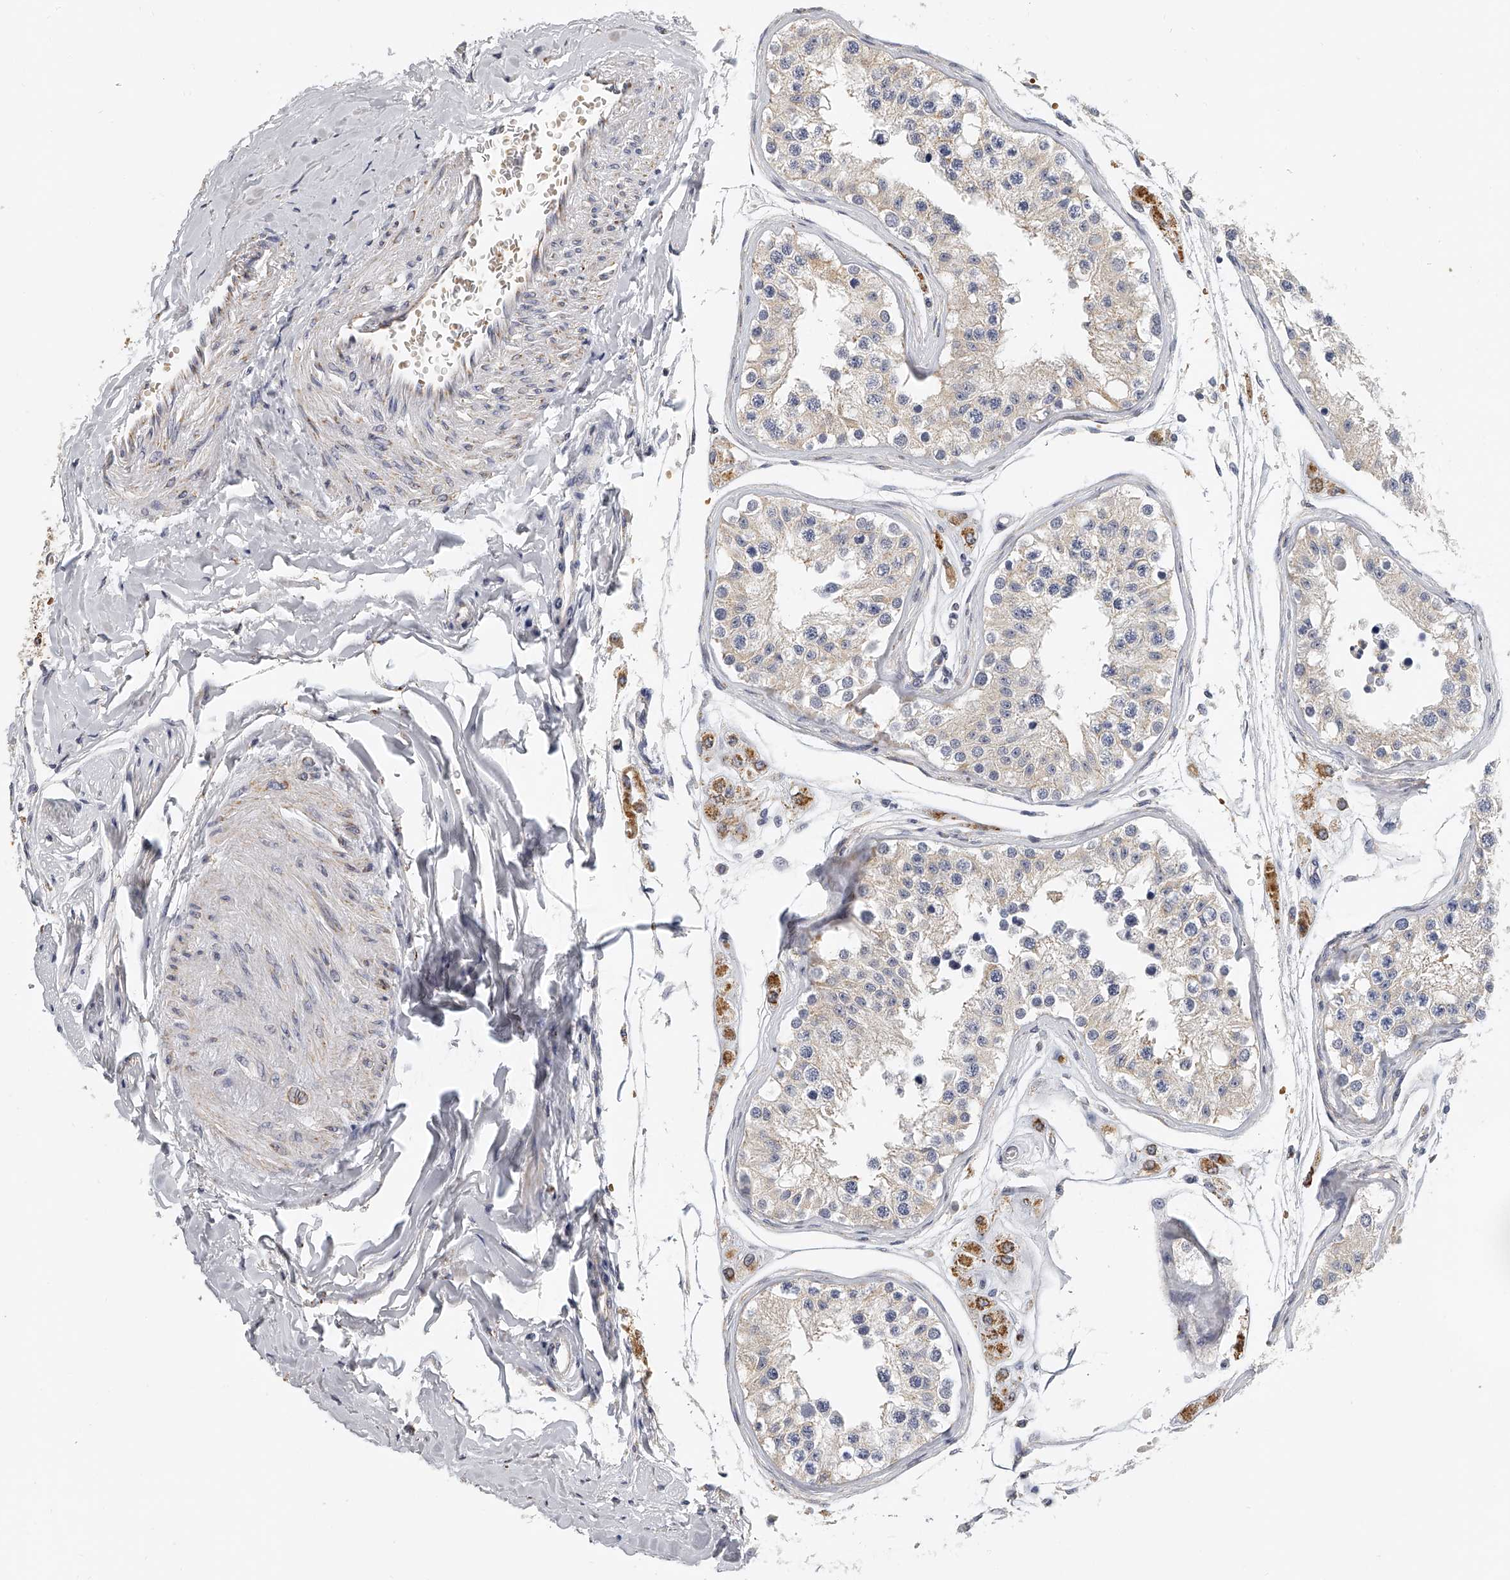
{"staining": {"intensity": "moderate", "quantity": "25%-75%", "location": "cytoplasmic/membranous"}, "tissue": "testis", "cell_type": "Cells in seminiferous ducts", "image_type": "normal", "snomed": [{"axis": "morphology", "description": "Normal tissue, NOS"}, {"axis": "morphology", "description": "Adenocarcinoma, metastatic, NOS"}, {"axis": "topography", "description": "Testis"}], "caption": "High-power microscopy captured an immunohistochemistry image of normal testis, revealing moderate cytoplasmic/membranous staining in approximately 25%-75% of cells in seminiferous ducts. The staining was performed using DAB, with brown indicating positive protein expression. Nuclei are stained blue with hematoxylin.", "gene": "KLHL7", "patient": {"sex": "male", "age": 26}}